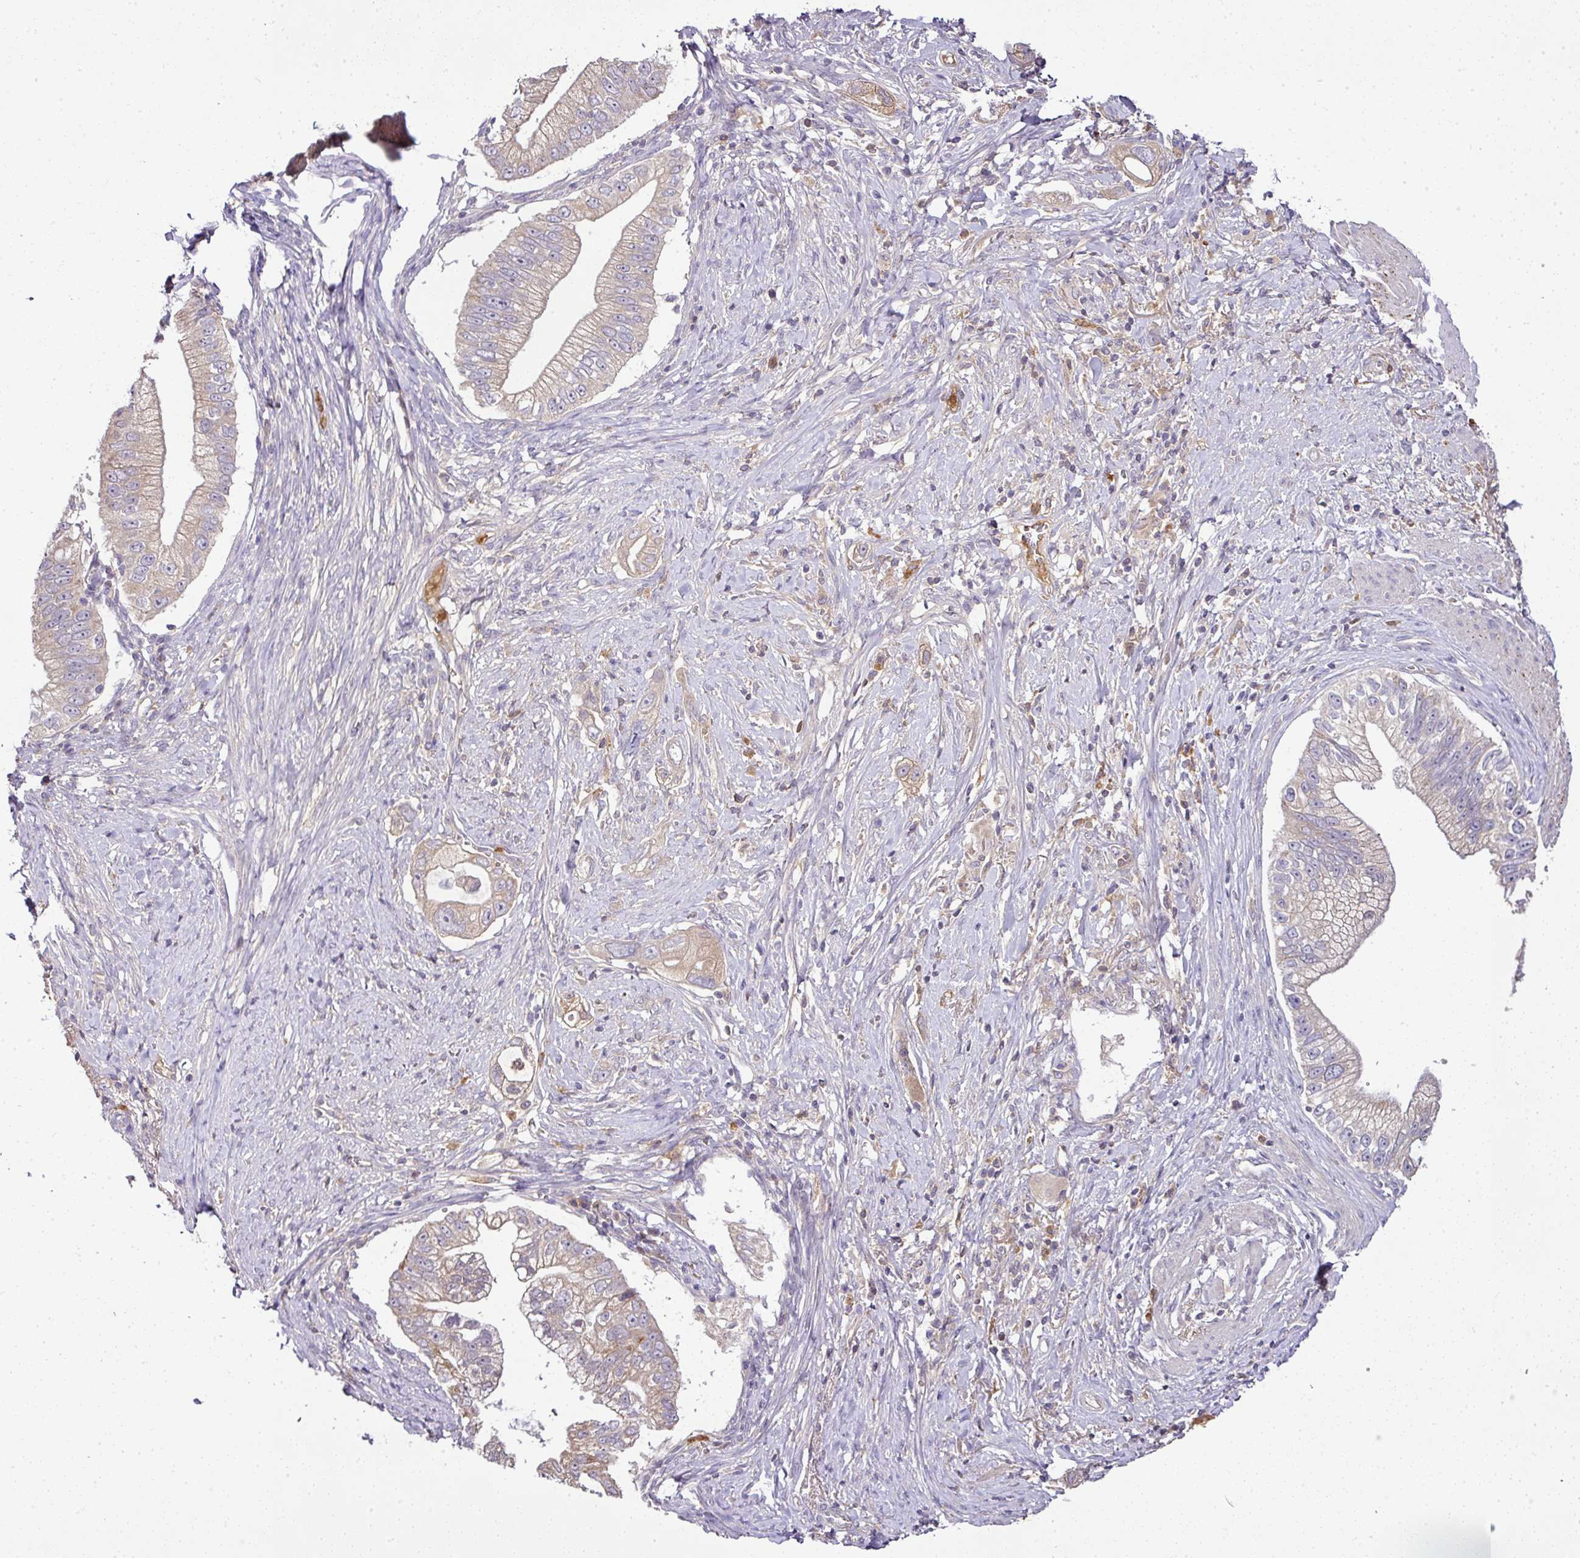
{"staining": {"intensity": "weak", "quantity": ">75%", "location": "cytoplasmic/membranous"}, "tissue": "pancreatic cancer", "cell_type": "Tumor cells", "image_type": "cancer", "snomed": [{"axis": "morphology", "description": "Adenocarcinoma, NOS"}, {"axis": "topography", "description": "Pancreas"}], "caption": "A histopathology image showing weak cytoplasmic/membranous positivity in about >75% of tumor cells in adenocarcinoma (pancreatic), as visualized by brown immunohistochemical staining.", "gene": "CAB39L", "patient": {"sex": "male", "age": 70}}